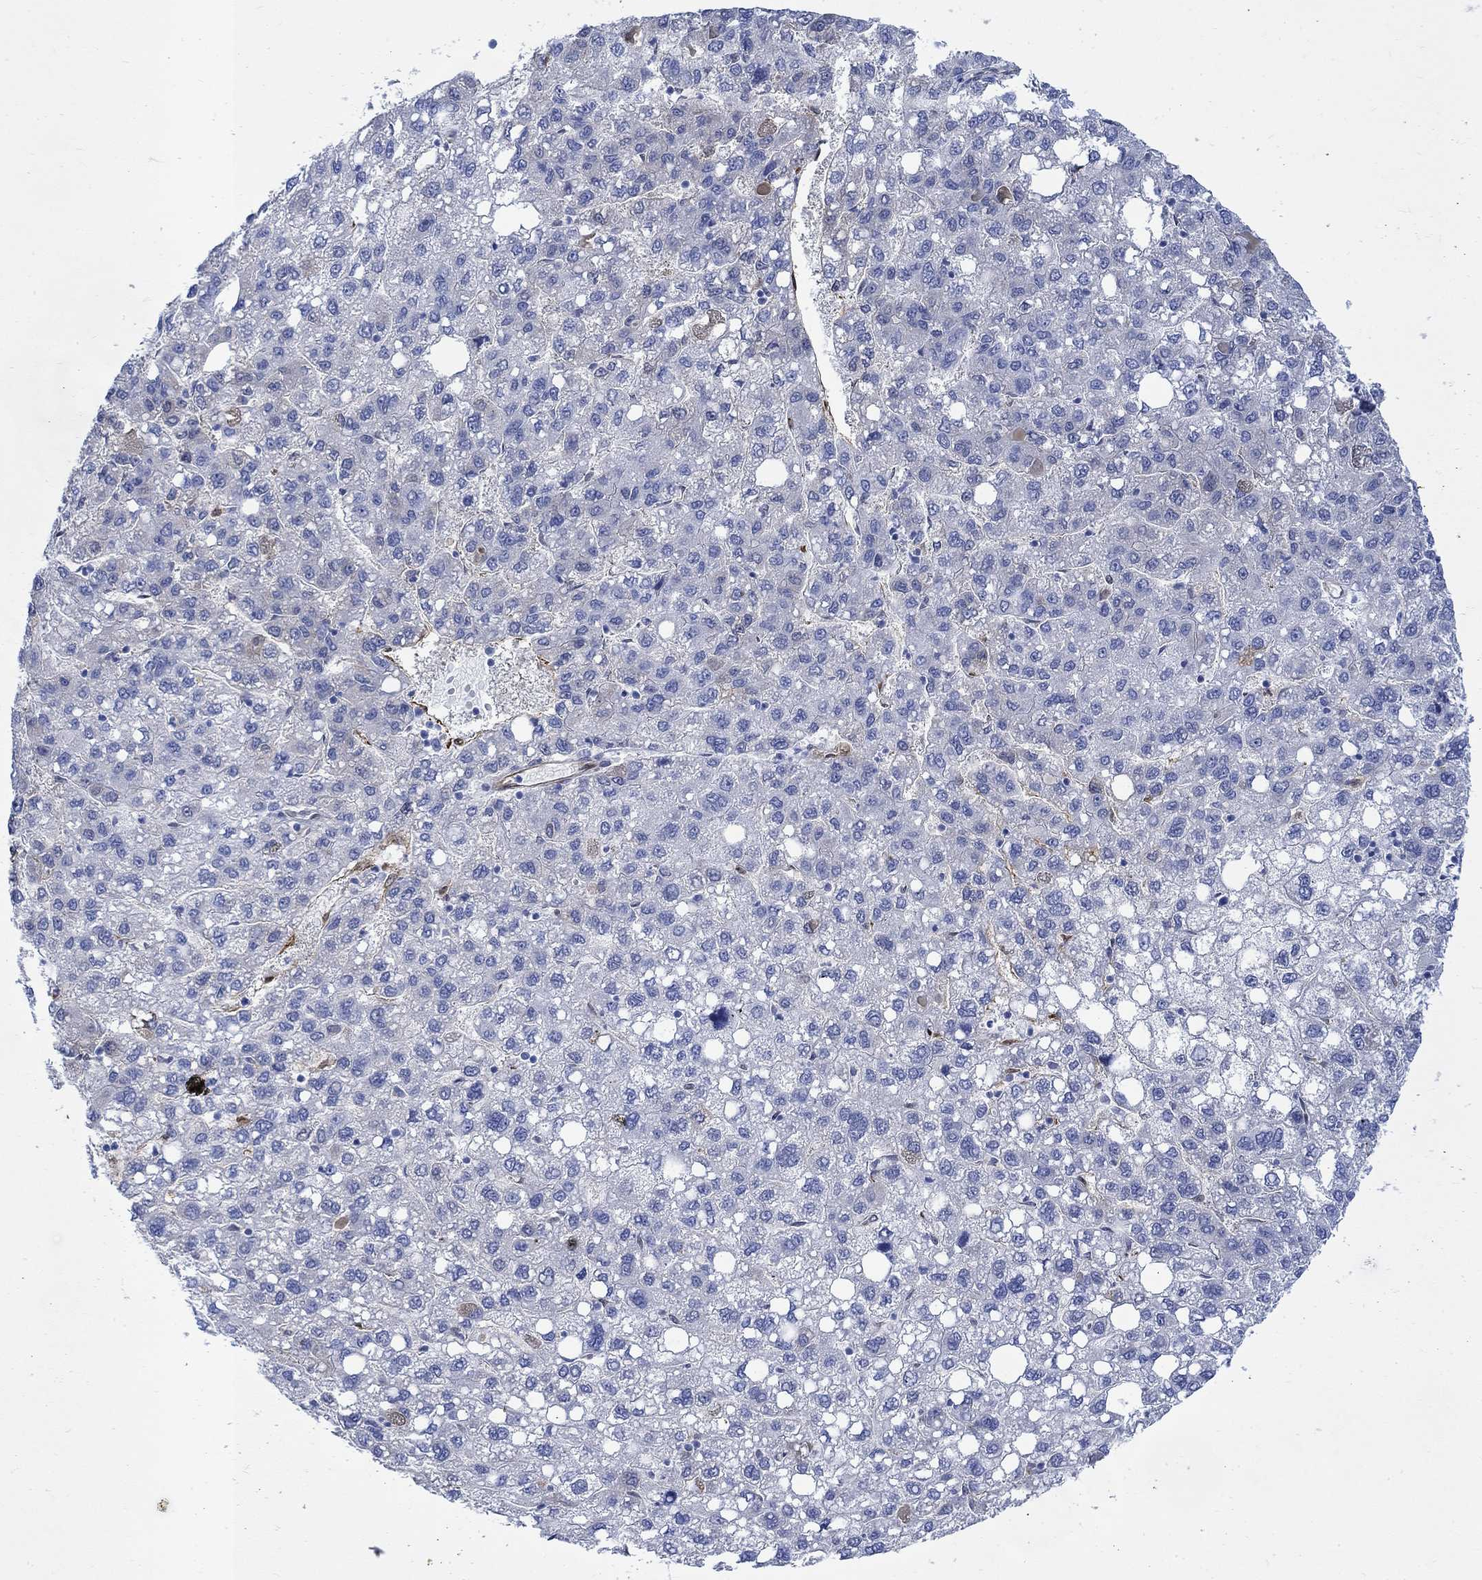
{"staining": {"intensity": "negative", "quantity": "none", "location": "none"}, "tissue": "liver cancer", "cell_type": "Tumor cells", "image_type": "cancer", "snomed": [{"axis": "morphology", "description": "Carcinoma, Hepatocellular, NOS"}, {"axis": "topography", "description": "Liver"}], "caption": "This is a histopathology image of immunohistochemistry (IHC) staining of liver cancer, which shows no staining in tumor cells.", "gene": "TGM2", "patient": {"sex": "female", "age": 82}}